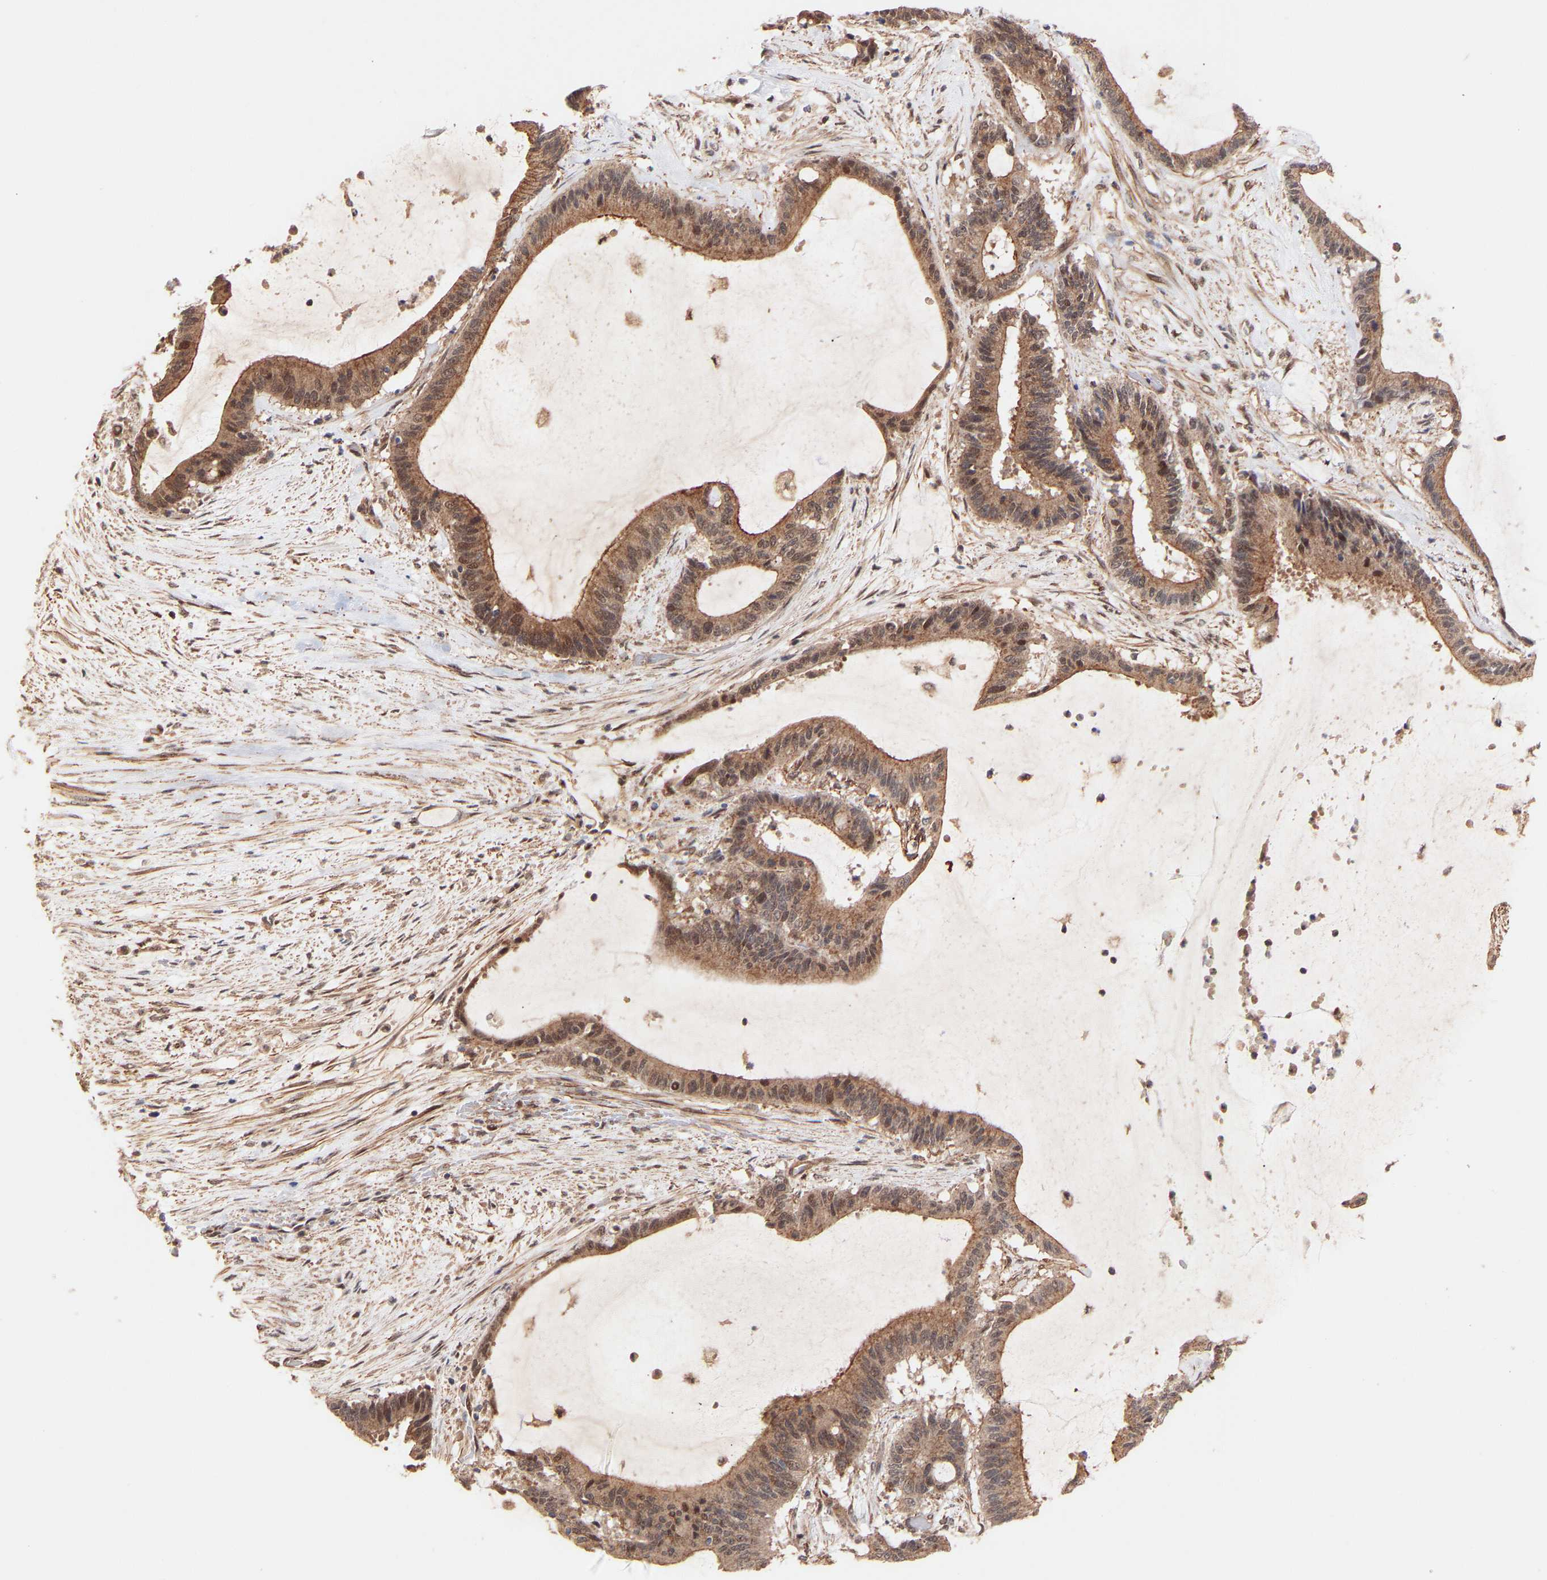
{"staining": {"intensity": "moderate", "quantity": ">75%", "location": "cytoplasmic/membranous,nuclear"}, "tissue": "liver cancer", "cell_type": "Tumor cells", "image_type": "cancer", "snomed": [{"axis": "morphology", "description": "Cholangiocarcinoma"}, {"axis": "topography", "description": "Liver"}], "caption": "Protein expression analysis of human liver cancer reveals moderate cytoplasmic/membranous and nuclear positivity in about >75% of tumor cells.", "gene": "PDLIM5", "patient": {"sex": "female", "age": 73}}